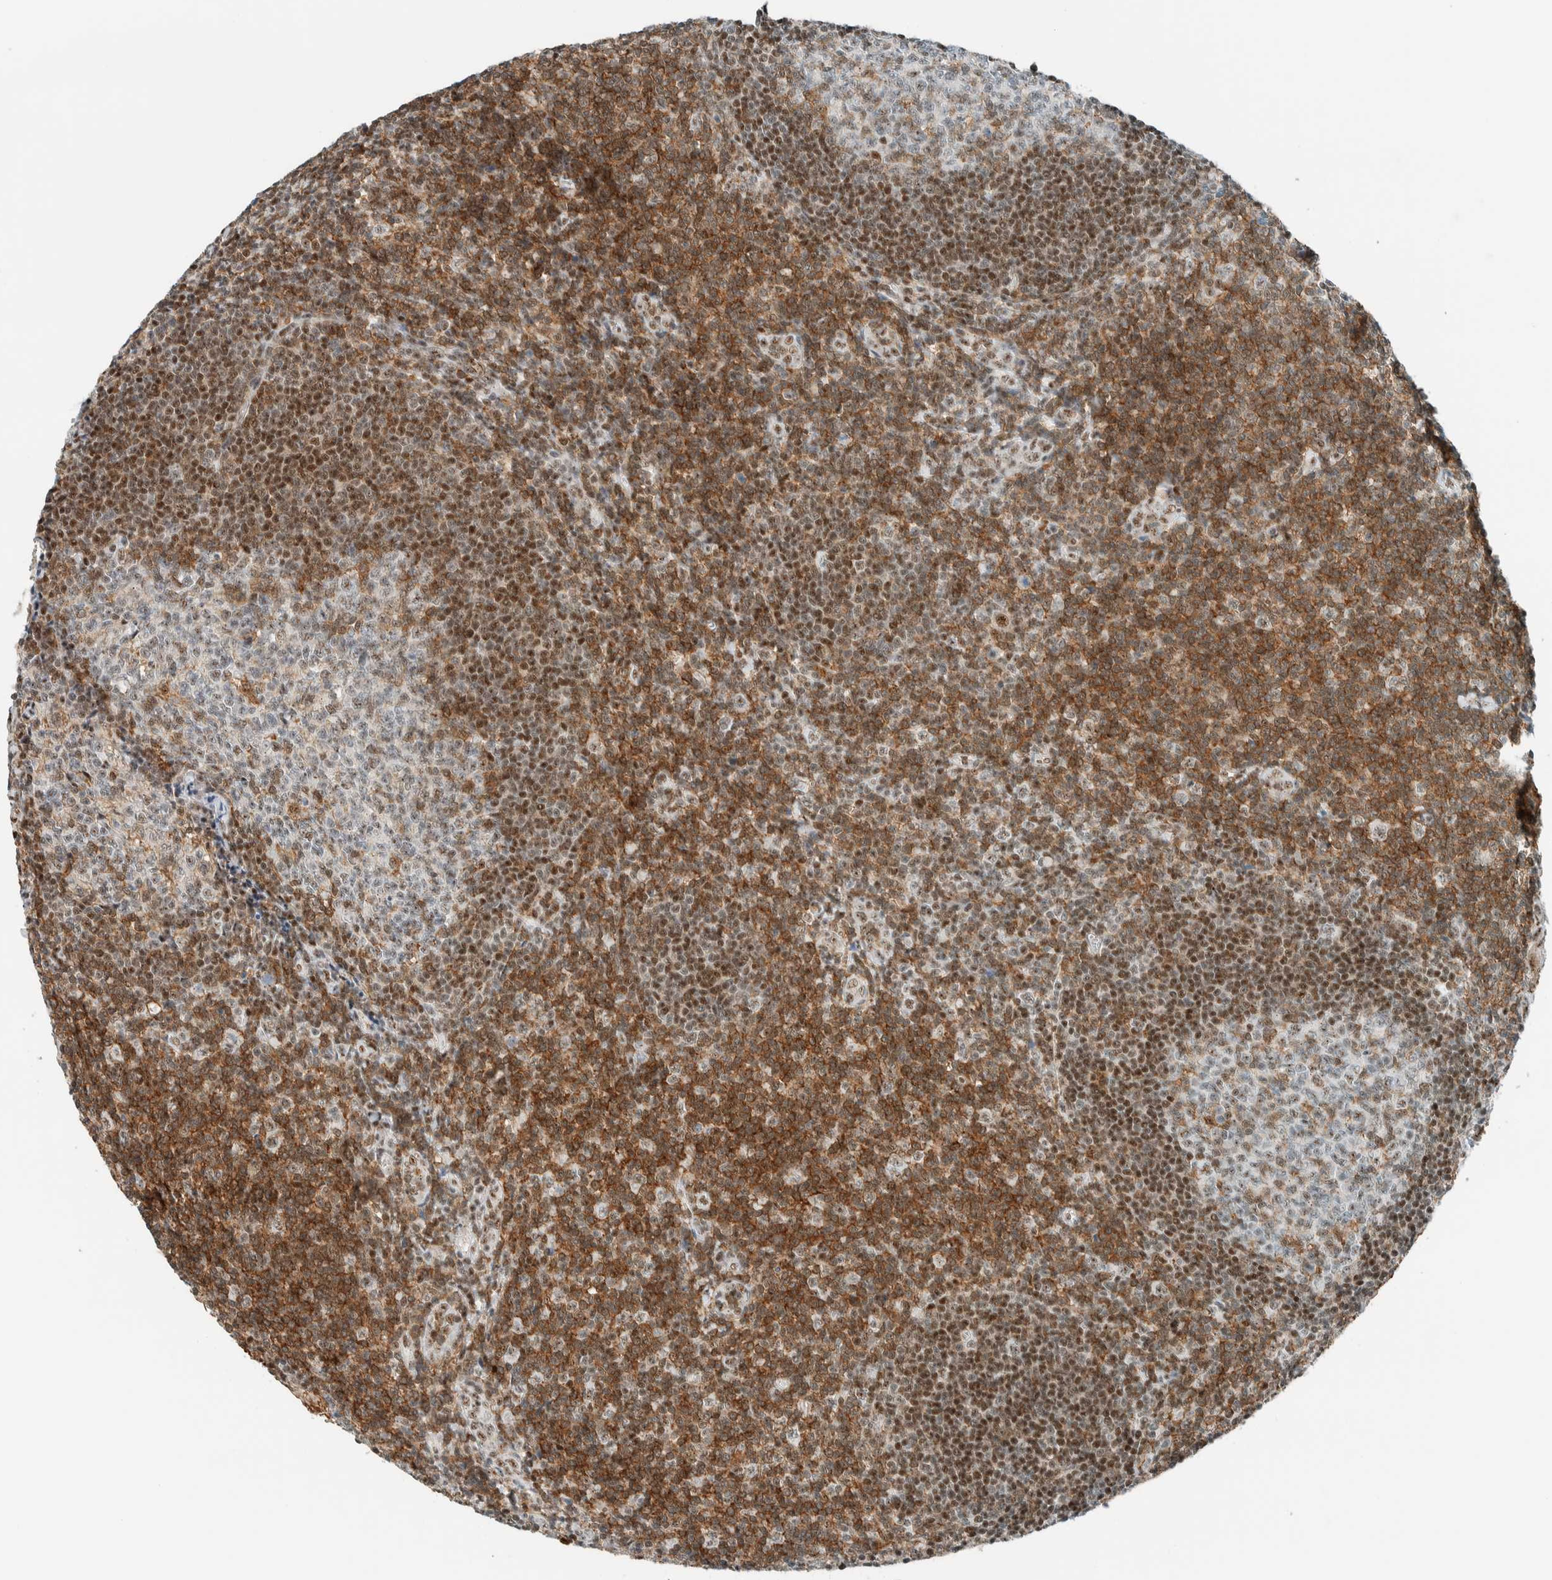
{"staining": {"intensity": "moderate", "quantity": "<25%", "location": "cytoplasmic/membranous,nuclear"}, "tissue": "tonsil", "cell_type": "Germinal center cells", "image_type": "normal", "snomed": [{"axis": "morphology", "description": "Normal tissue, NOS"}, {"axis": "topography", "description": "Tonsil"}], "caption": "IHC micrograph of unremarkable tonsil: tonsil stained using immunohistochemistry (IHC) displays low levels of moderate protein expression localized specifically in the cytoplasmic/membranous,nuclear of germinal center cells, appearing as a cytoplasmic/membranous,nuclear brown color.", "gene": "CYSRT1", "patient": {"sex": "male", "age": 37}}